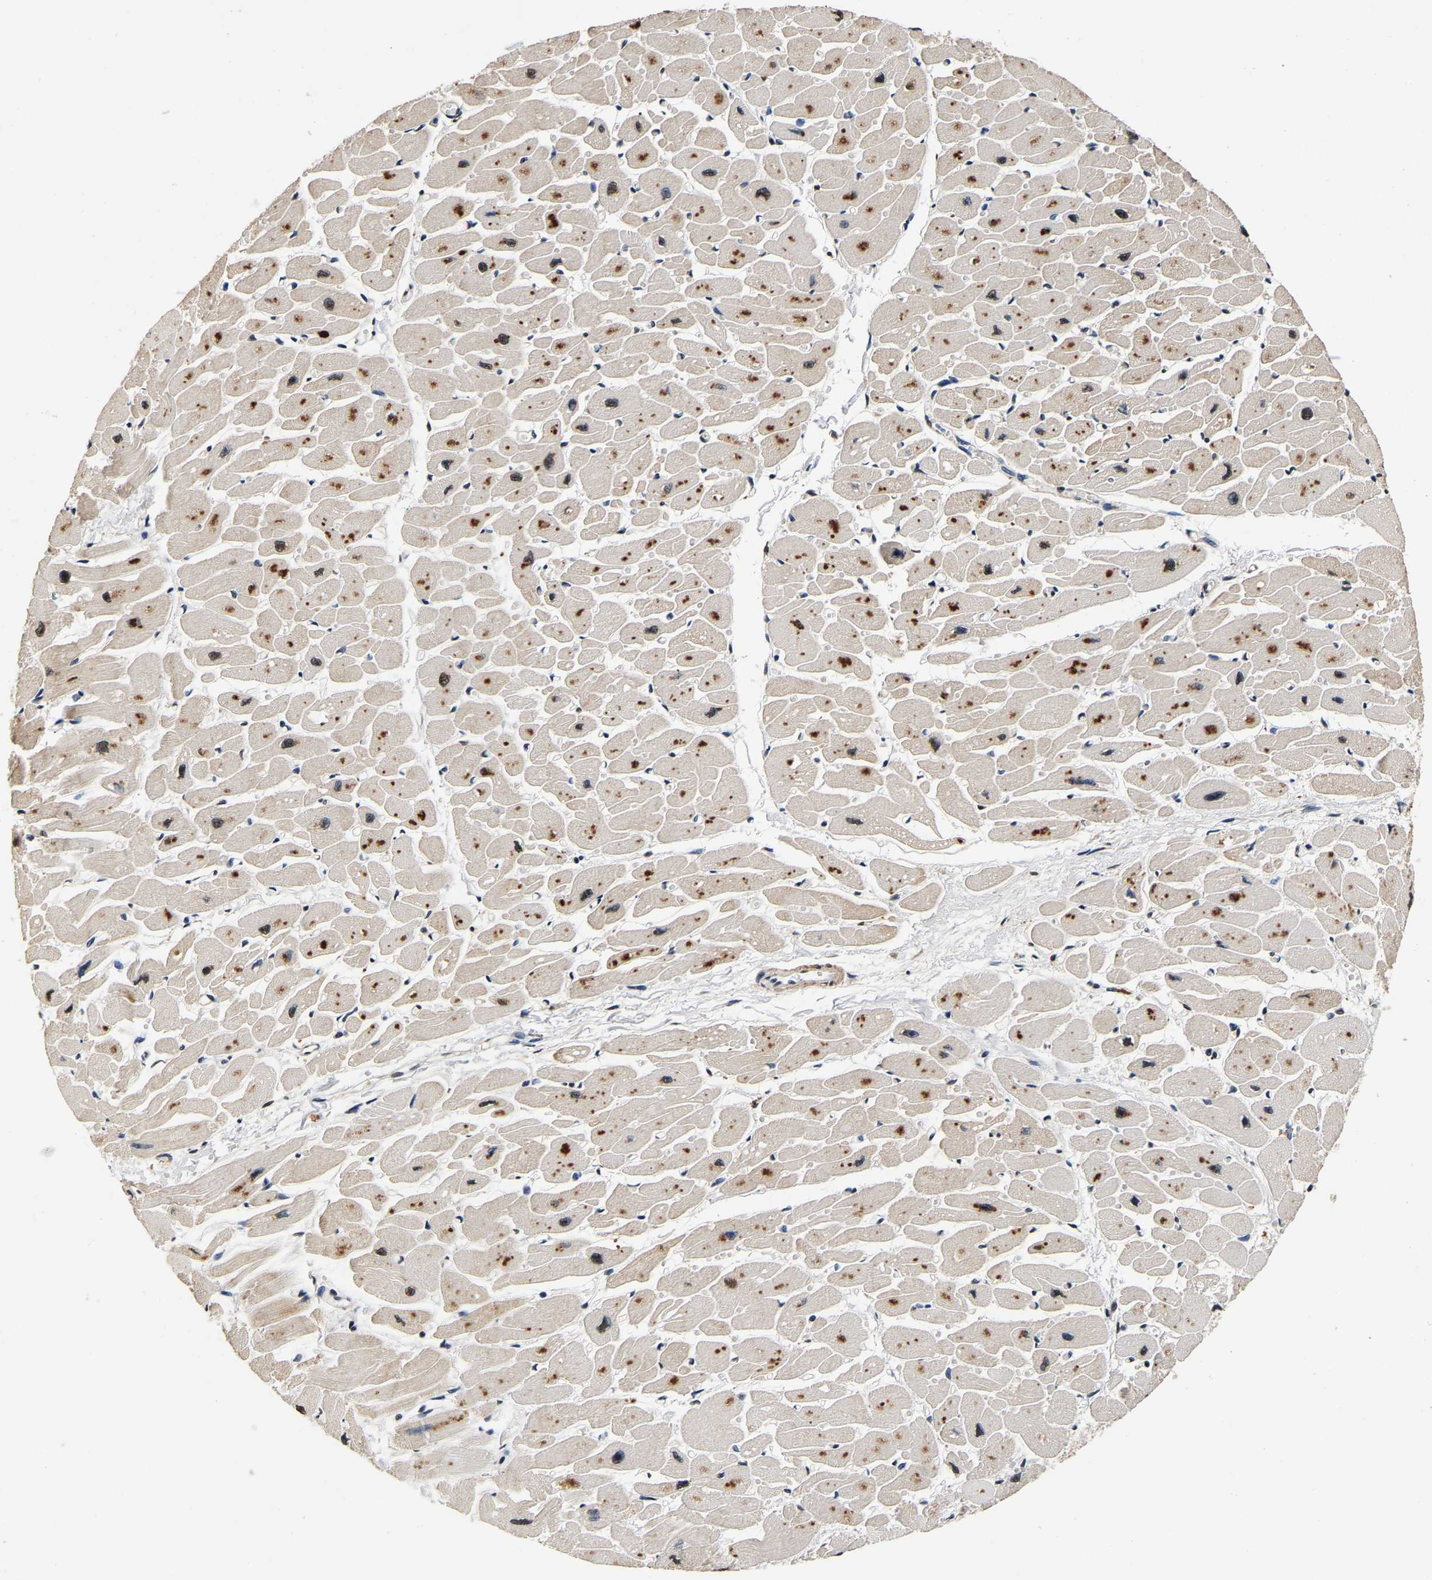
{"staining": {"intensity": "moderate", "quantity": "<25%", "location": "nuclear"}, "tissue": "heart muscle", "cell_type": "Cardiomyocytes", "image_type": "normal", "snomed": [{"axis": "morphology", "description": "Normal tissue, NOS"}, {"axis": "topography", "description": "Heart"}], "caption": "Immunohistochemistry (IHC) photomicrograph of benign heart muscle: human heart muscle stained using immunohistochemistry exhibits low levels of moderate protein expression localized specifically in the nuclear of cardiomyocytes, appearing as a nuclear brown color.", "gene": "RUVBL1", "patient": {"sex": "female", "age": 54}}